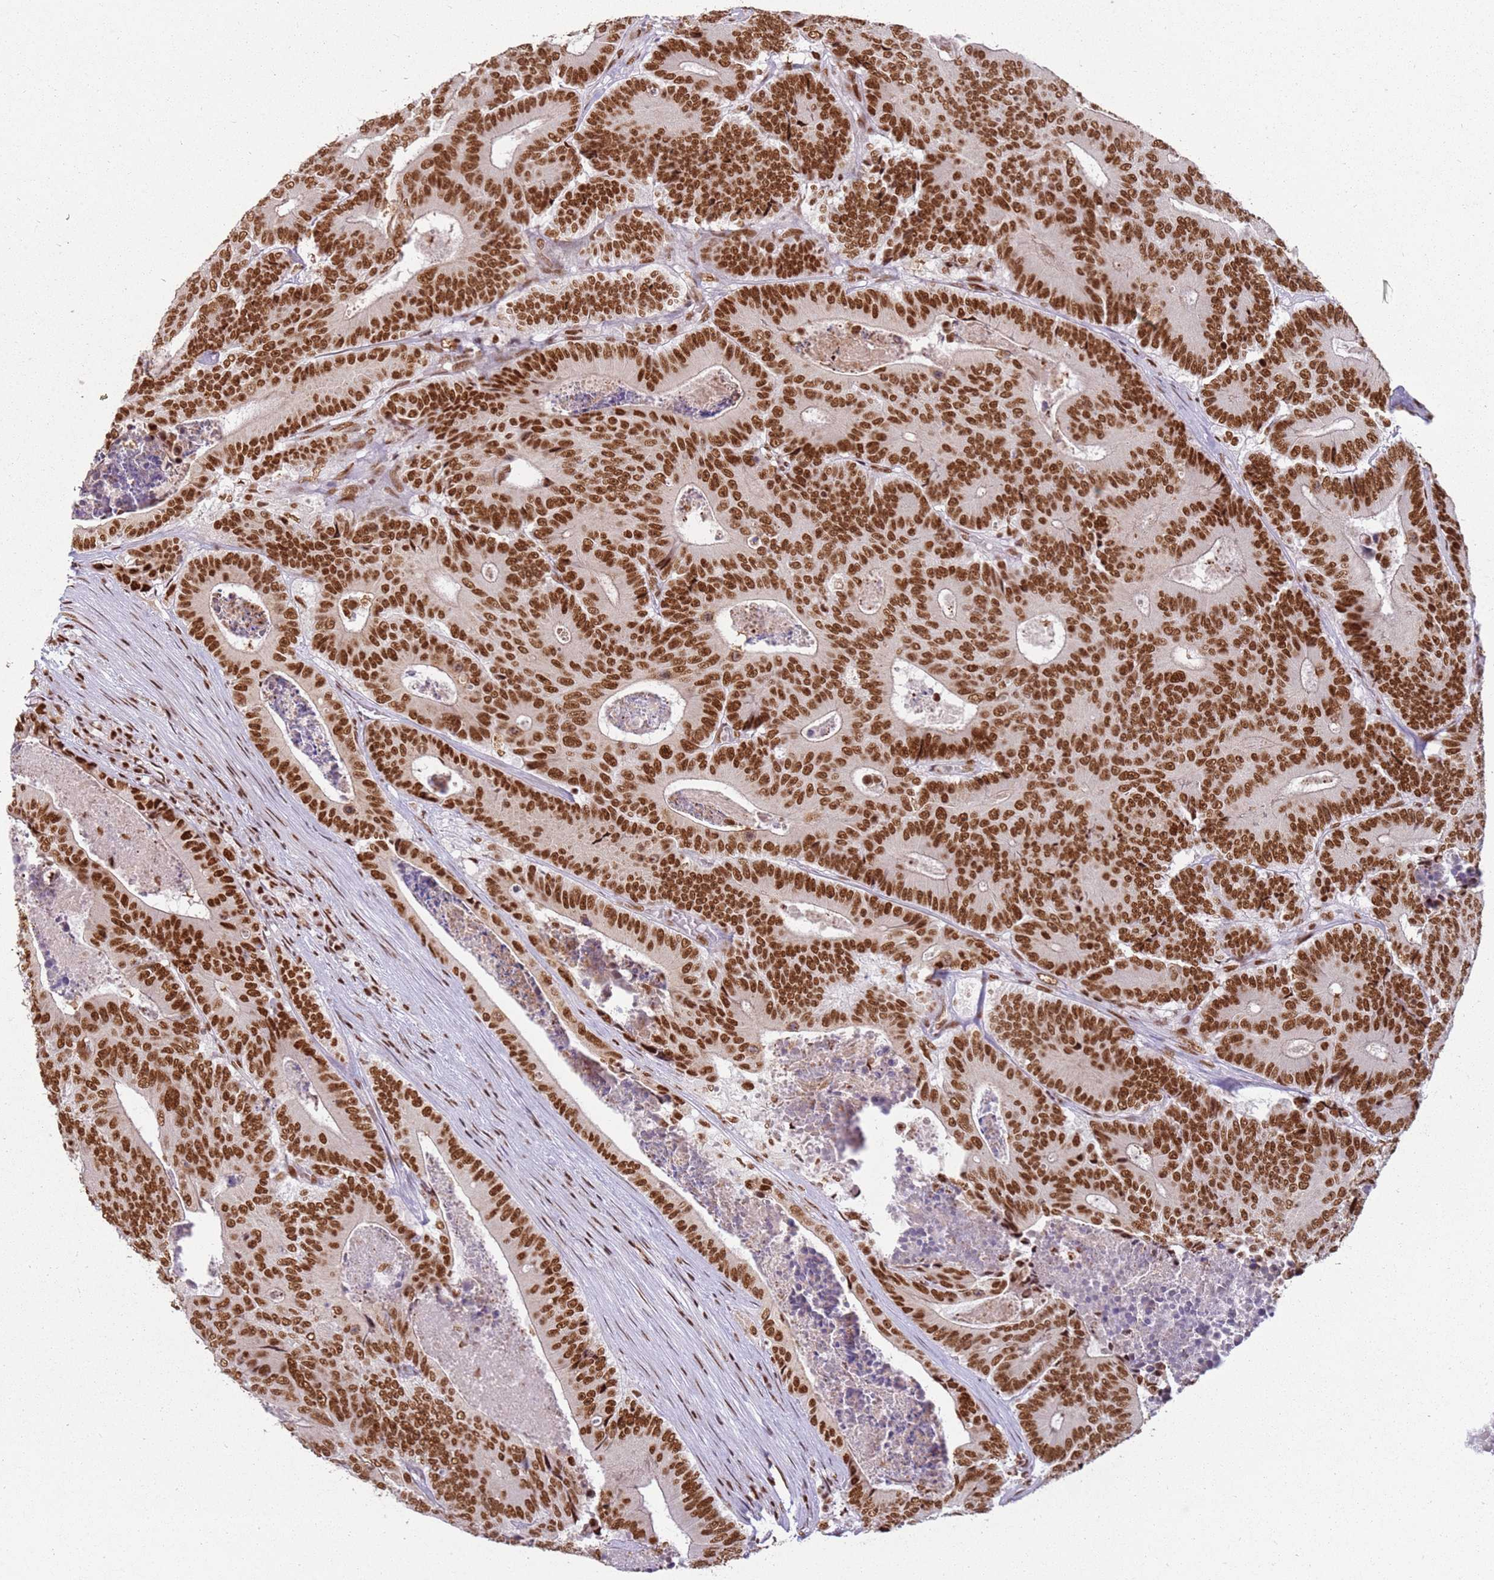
{"staining": {"intensity": "strong", "quantity": ">75%", "location": "nuclear"}, "tissue": "colorectal cancer", "cell_type": "Tumor cells", "image_type": "cancer", "snomed": [{"axis": "morphology", "description": "Adenocarcinoma, NOS"}, {"axis": "topography", "description": "Colon"}], "caption": "Adenocarcinoma (colorectal) stained for a protein displays strong nuclear positivity in tumor cells.", "gene": "TENT4A", "patient": {"sex": "male", "age": 83}}